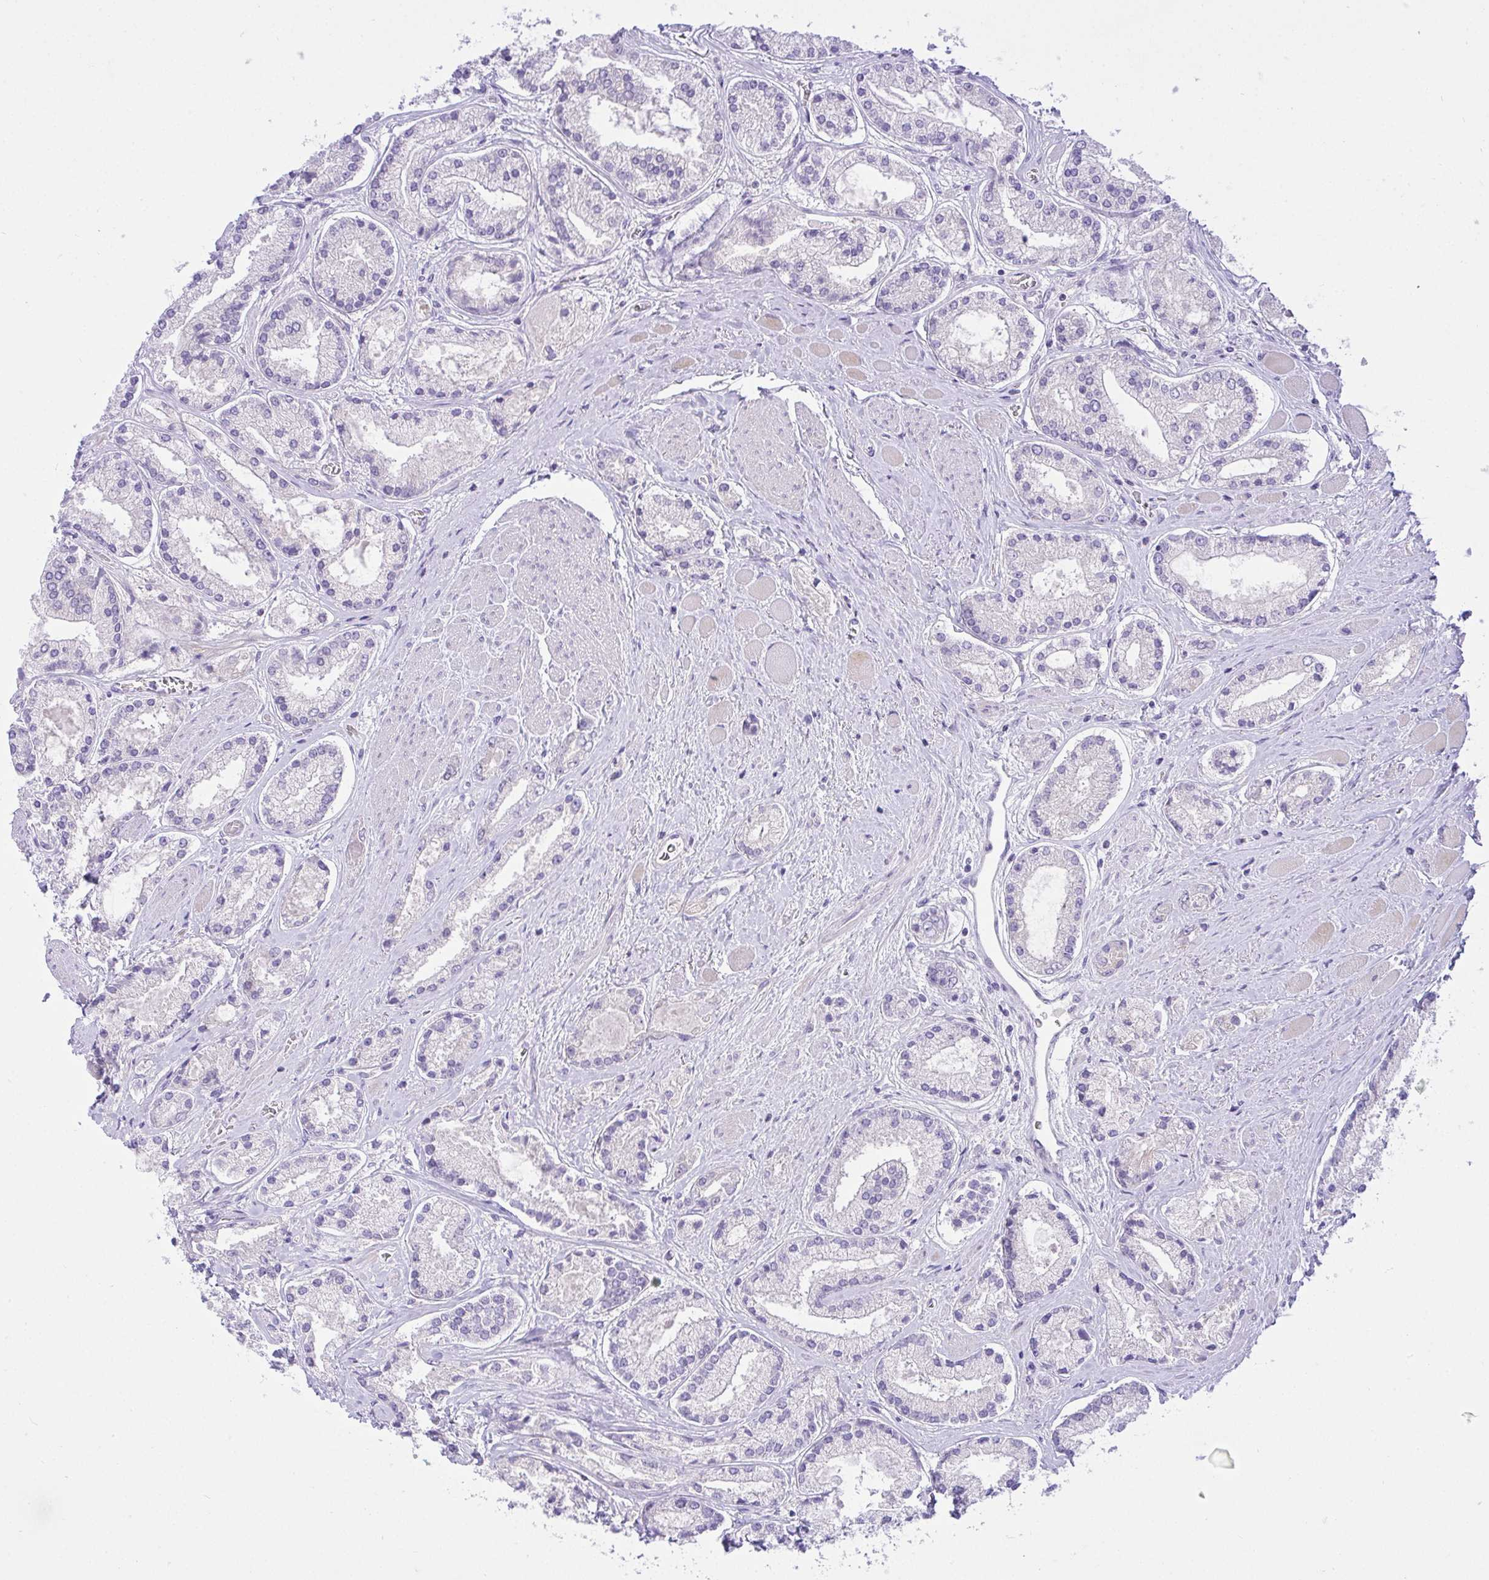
{"staining": {"intensity": "negative", "quantity": "none", "location": "none"}, "tissue": "prostate cancer", "cell_type": "Tumor cells", "image_type": "cancer", "snomed": [{"axis": "morphology", "description": "Adenocarcinoma, High grade"}, {"axis": "topography", "description": "Prostate"}], "caption": "High magnification brightfield microscopy of high-grade adenocarcinoma (prostate) stained with DAB (3,3'-diaminobenzidine) (brown) and counterstained with hematoxylin (blue): tumor cells show no significant staining.", "gene": "ZNF101", "patient": {"sex": "male", "age": 67}}